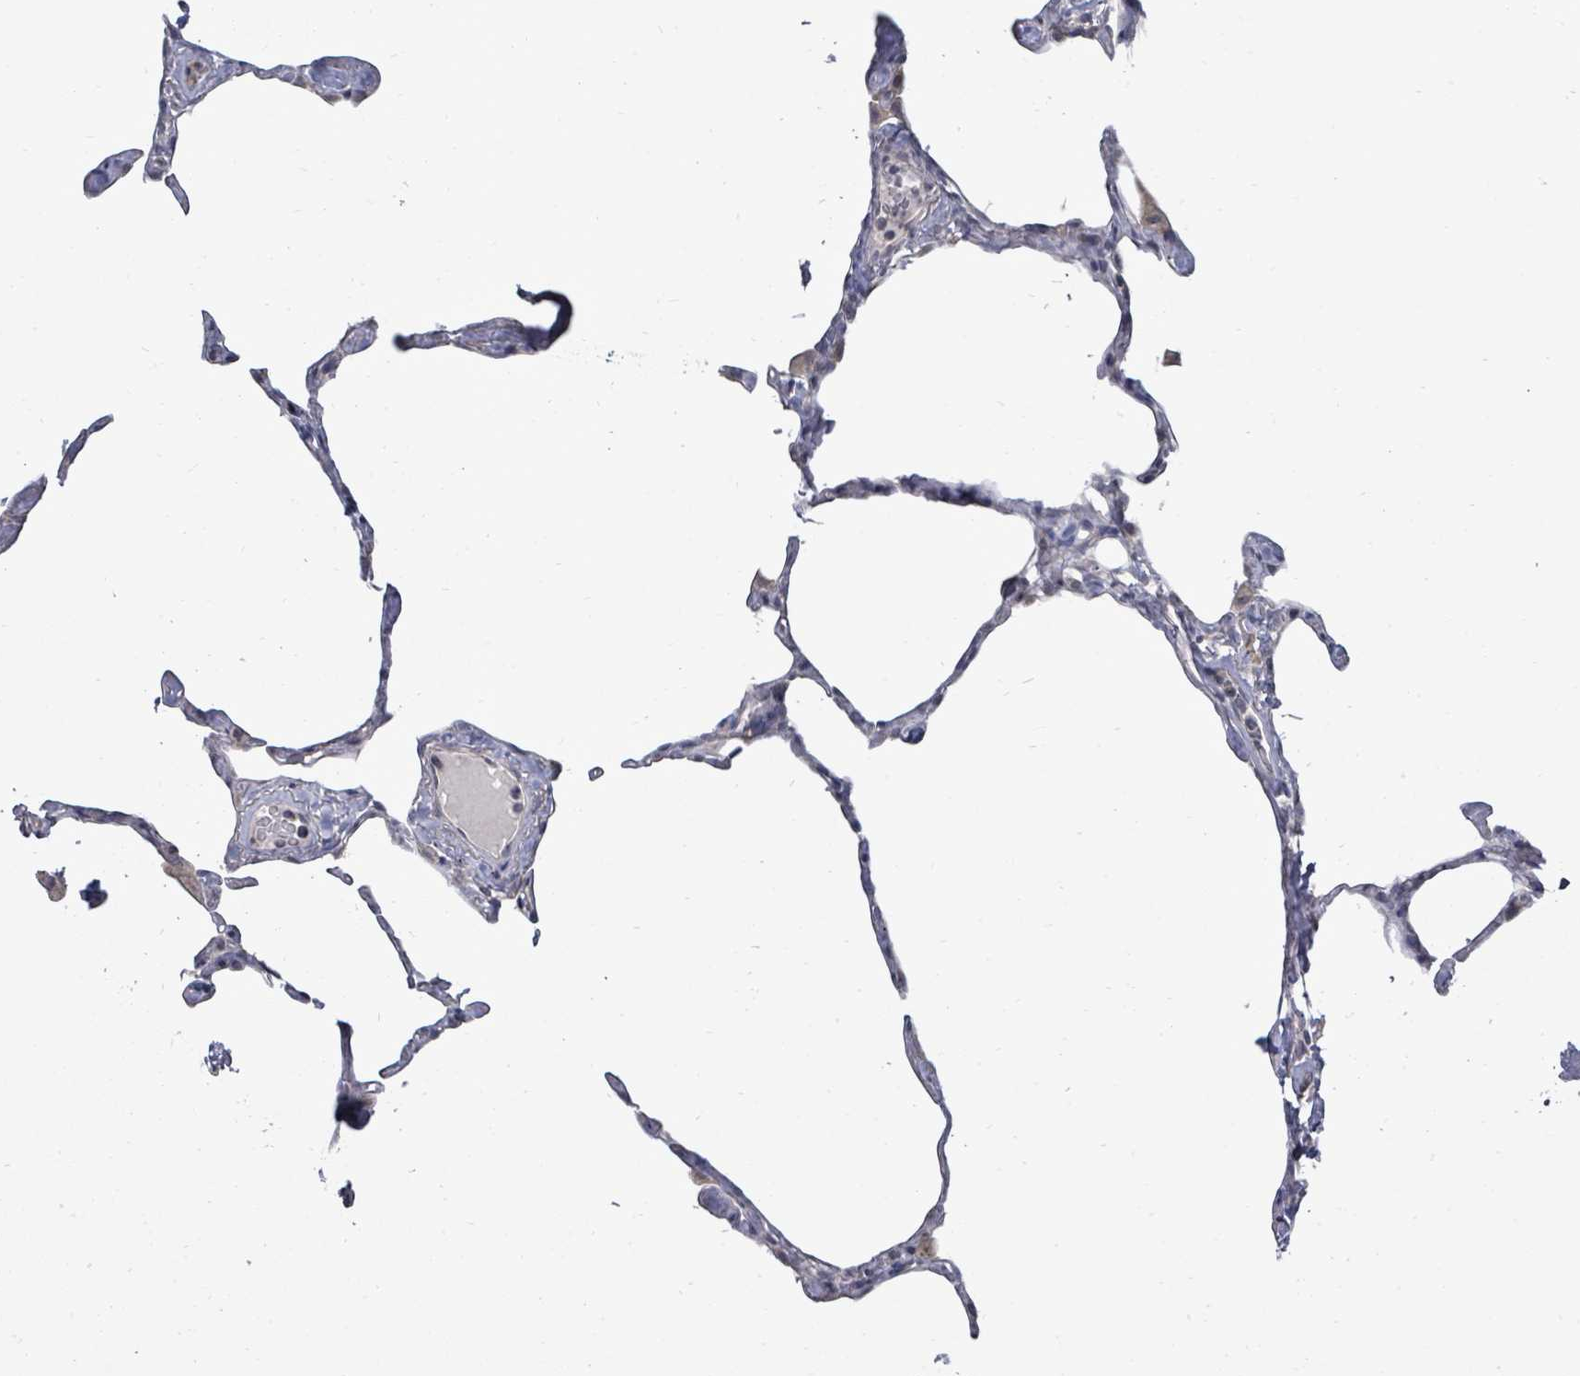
{"staining": {"intensity": "negative", "quantity": "none", "location": "none"}, "tissue": "lung", "cell_type": "Alveolar cells", "image_type": "normal", "snomed": [{"axis": "morphology", "description": "Normal tissue, NOS"}, {"axis": "topography", "description": "Lung"}], "caption": "Immunohistochemistry image of normal lung: human lung stained with DAB (3,3'-diaminobenzidine) reveals no significant protein positivity in alveolar cells.", "gene": "POMGNT2", "patient": {"sex": "male", "age": 65}}